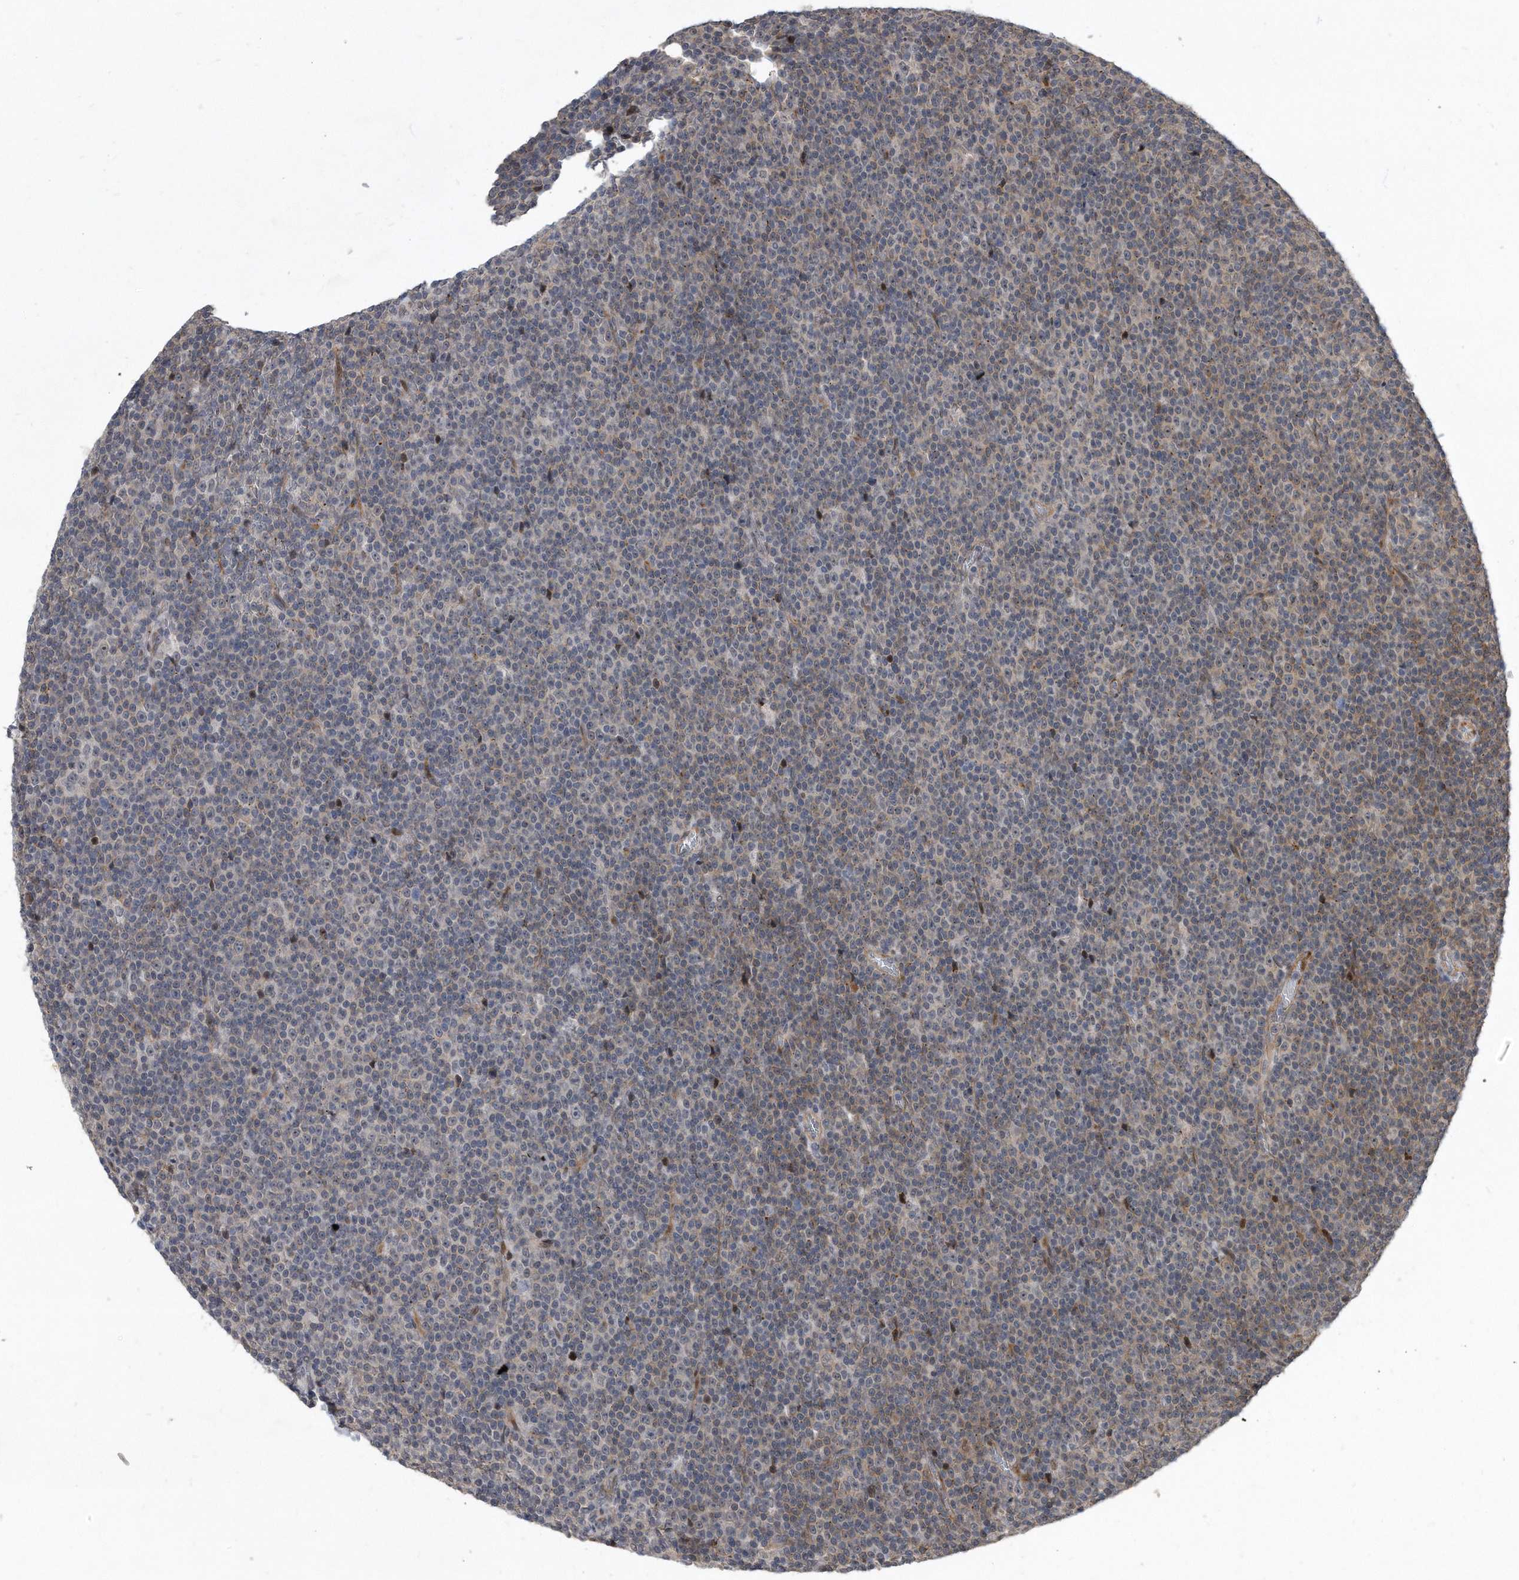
{"staining": {"intensity": "weak", "quantity": "<25%", "location": "cytoplasmic/membranous"}, "tissue": "lymphoma", "cell_type": "Tumor cells", "image_type": "cancer", "snomed": [{"axis": "morphology", "description": "Malignant lymphoma, non-Hodgkin's type, Low grade"}, {"axis": "topography", "description": "Lymph node"}], "caption": "Tumor cells show no significant expression in malignant lymphoma, non-Hodgkin's type (low-grade).", "gene": "PGBD2", "patient": {"sex": "female", "age": 67}}